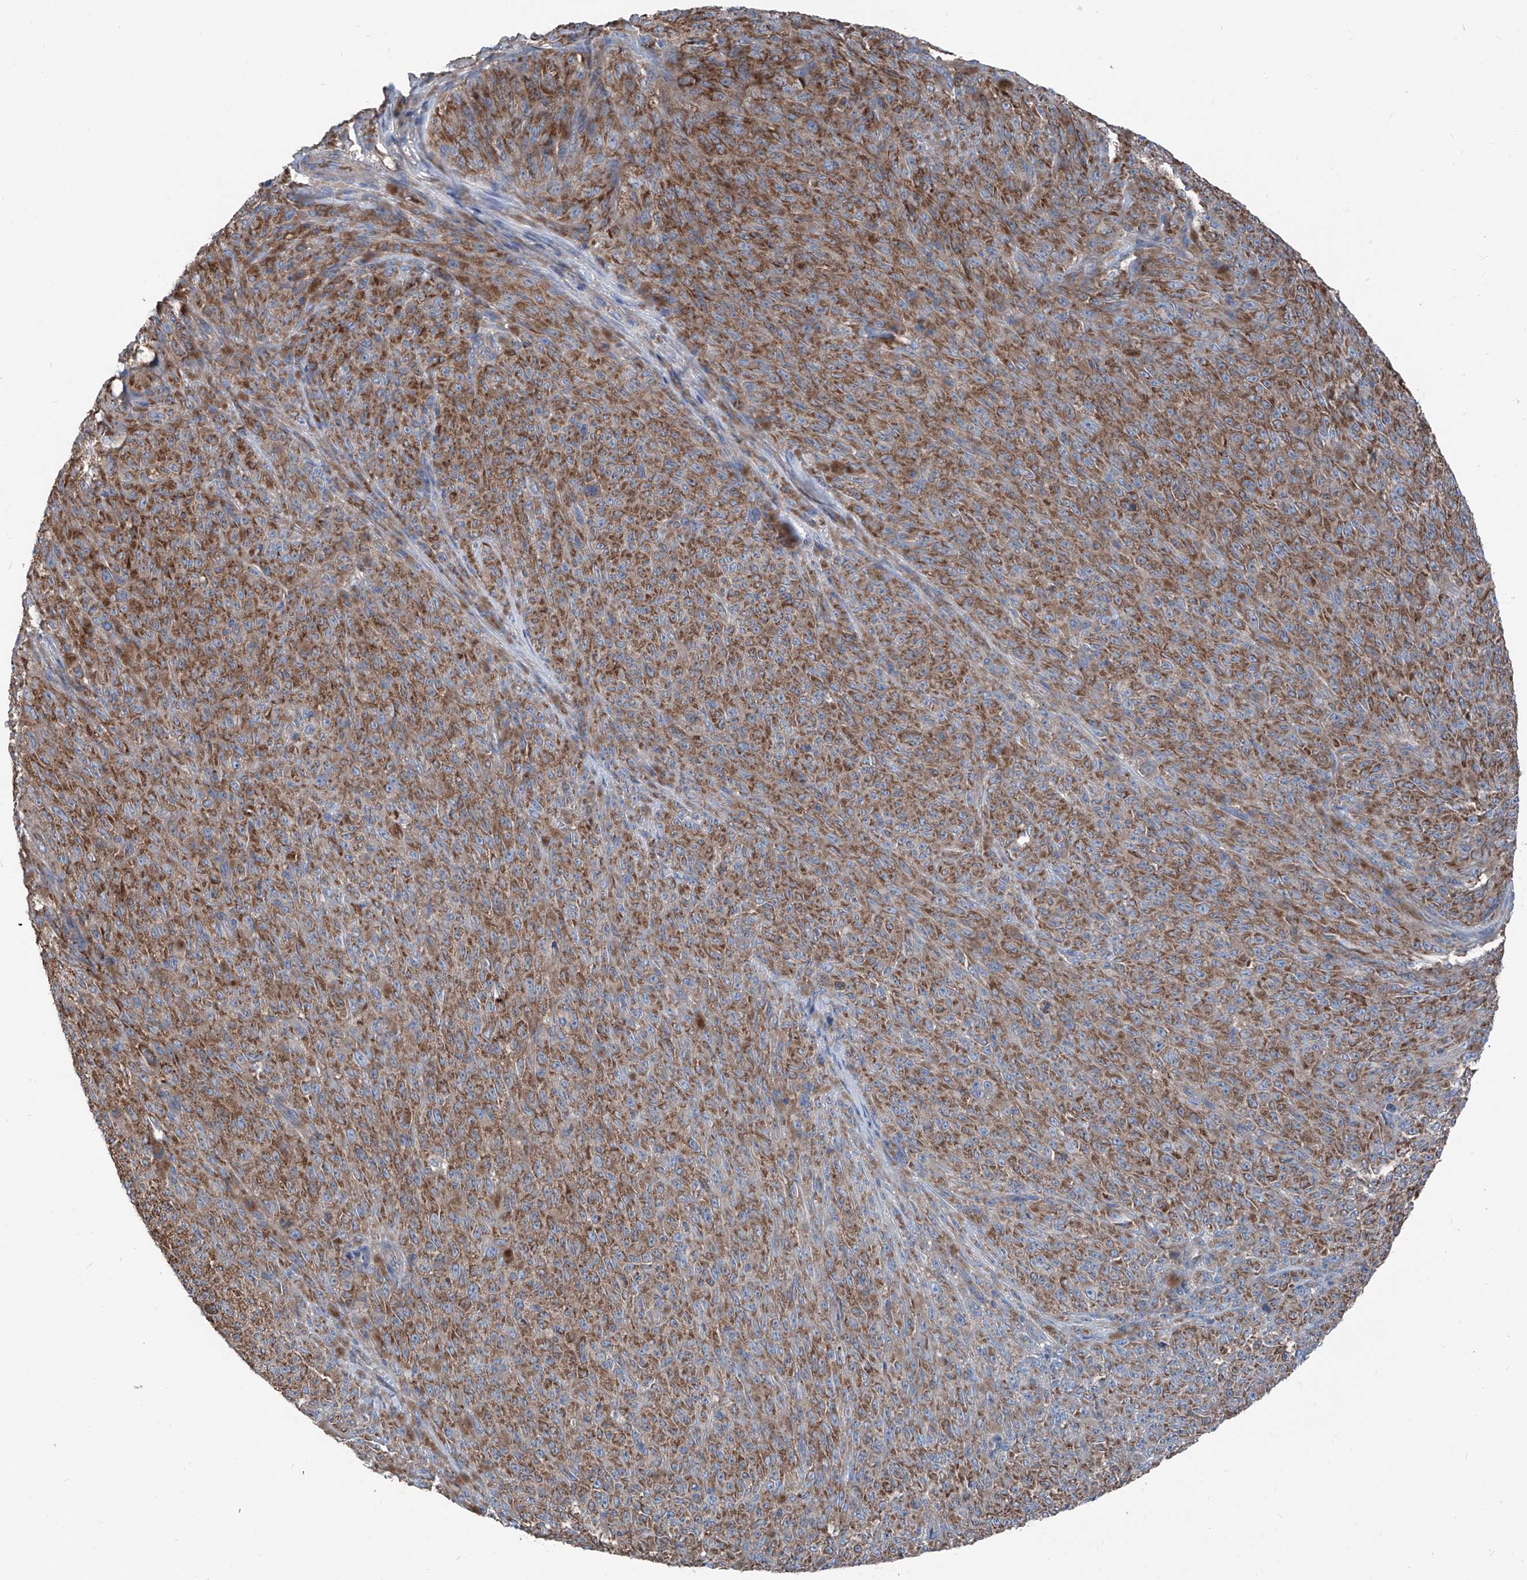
{"staining": {"intensity": "moderate", "quantity": ">75%", "location": "cytoplasmic/membranous"}, "tissue": "melanoma", "cell_type": "Tumor cells", "image_type": "cancer", "snomed": [{"axis": "morphology", "description": "Malignant melanoma, NOS"}, {"axis": "topography", "description": "Skin"}], "caption": "A high-resolution histopathology image shows IHC staining of melanoma, which exhibits moderate cytoplasmic/membranous positivity in about >75% of tumor cells.", "gene": "GPAT3", "patient": {"sex": "female", "age": 82}}